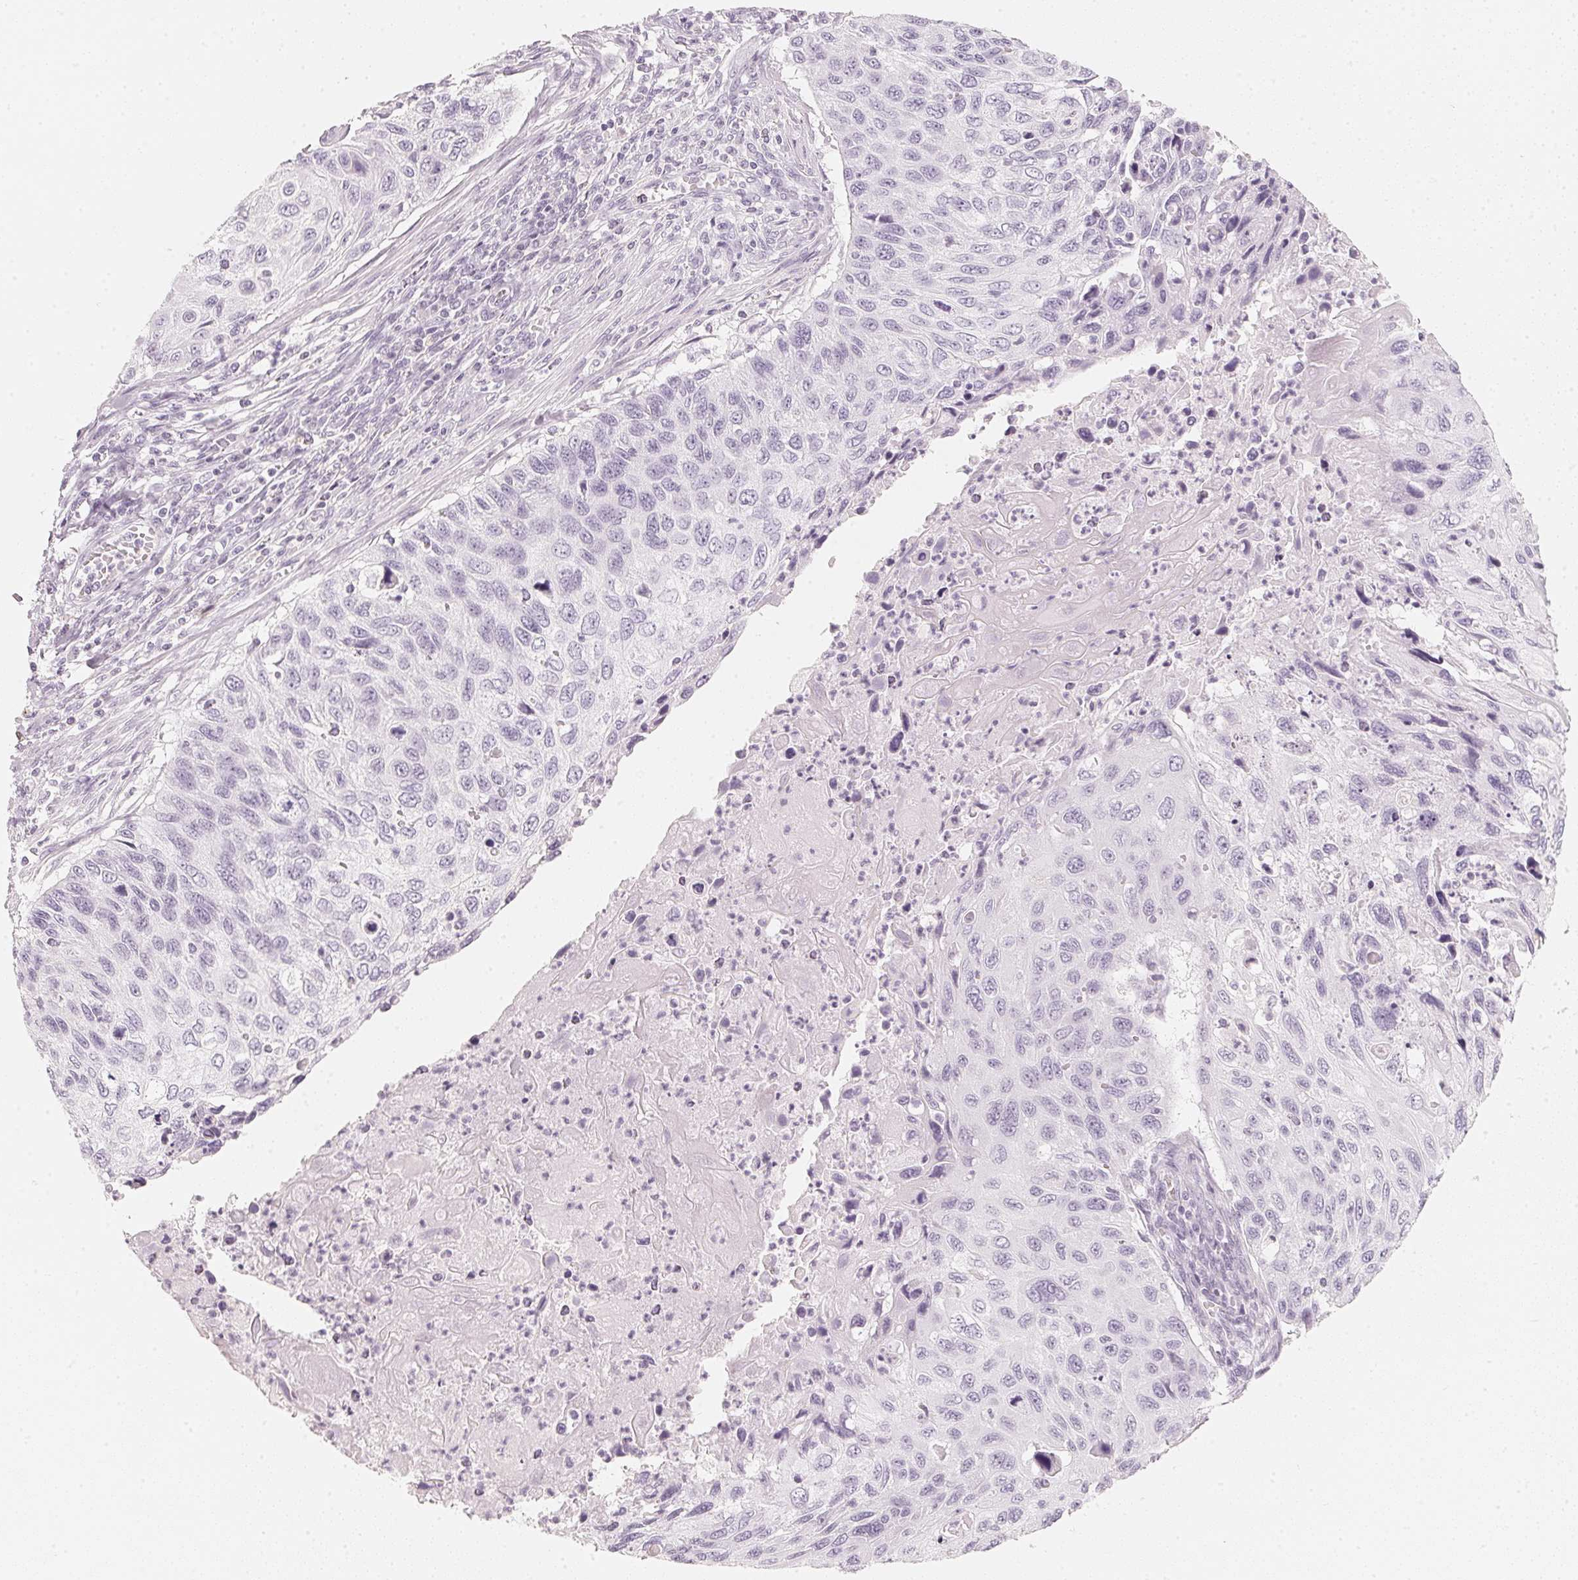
{"staining": {"intensity": "negative", "quantity": "none", "location": "none"}, "tissue": "cervical cancer", "cell_type": "Tumor cells", "image_type": "cancer", "snomed": [{"axis": "morphology", "description": "Squamous cell carcinoma, NOS"}, {"axis": "topography", "description": "Cervix"}], "caption": "The micrograph displays no staining of tumor cells in cervical squamous cell carcinoma.", "gene": "SLC22A8", "patient": {"sex": "female", "age": 70}}